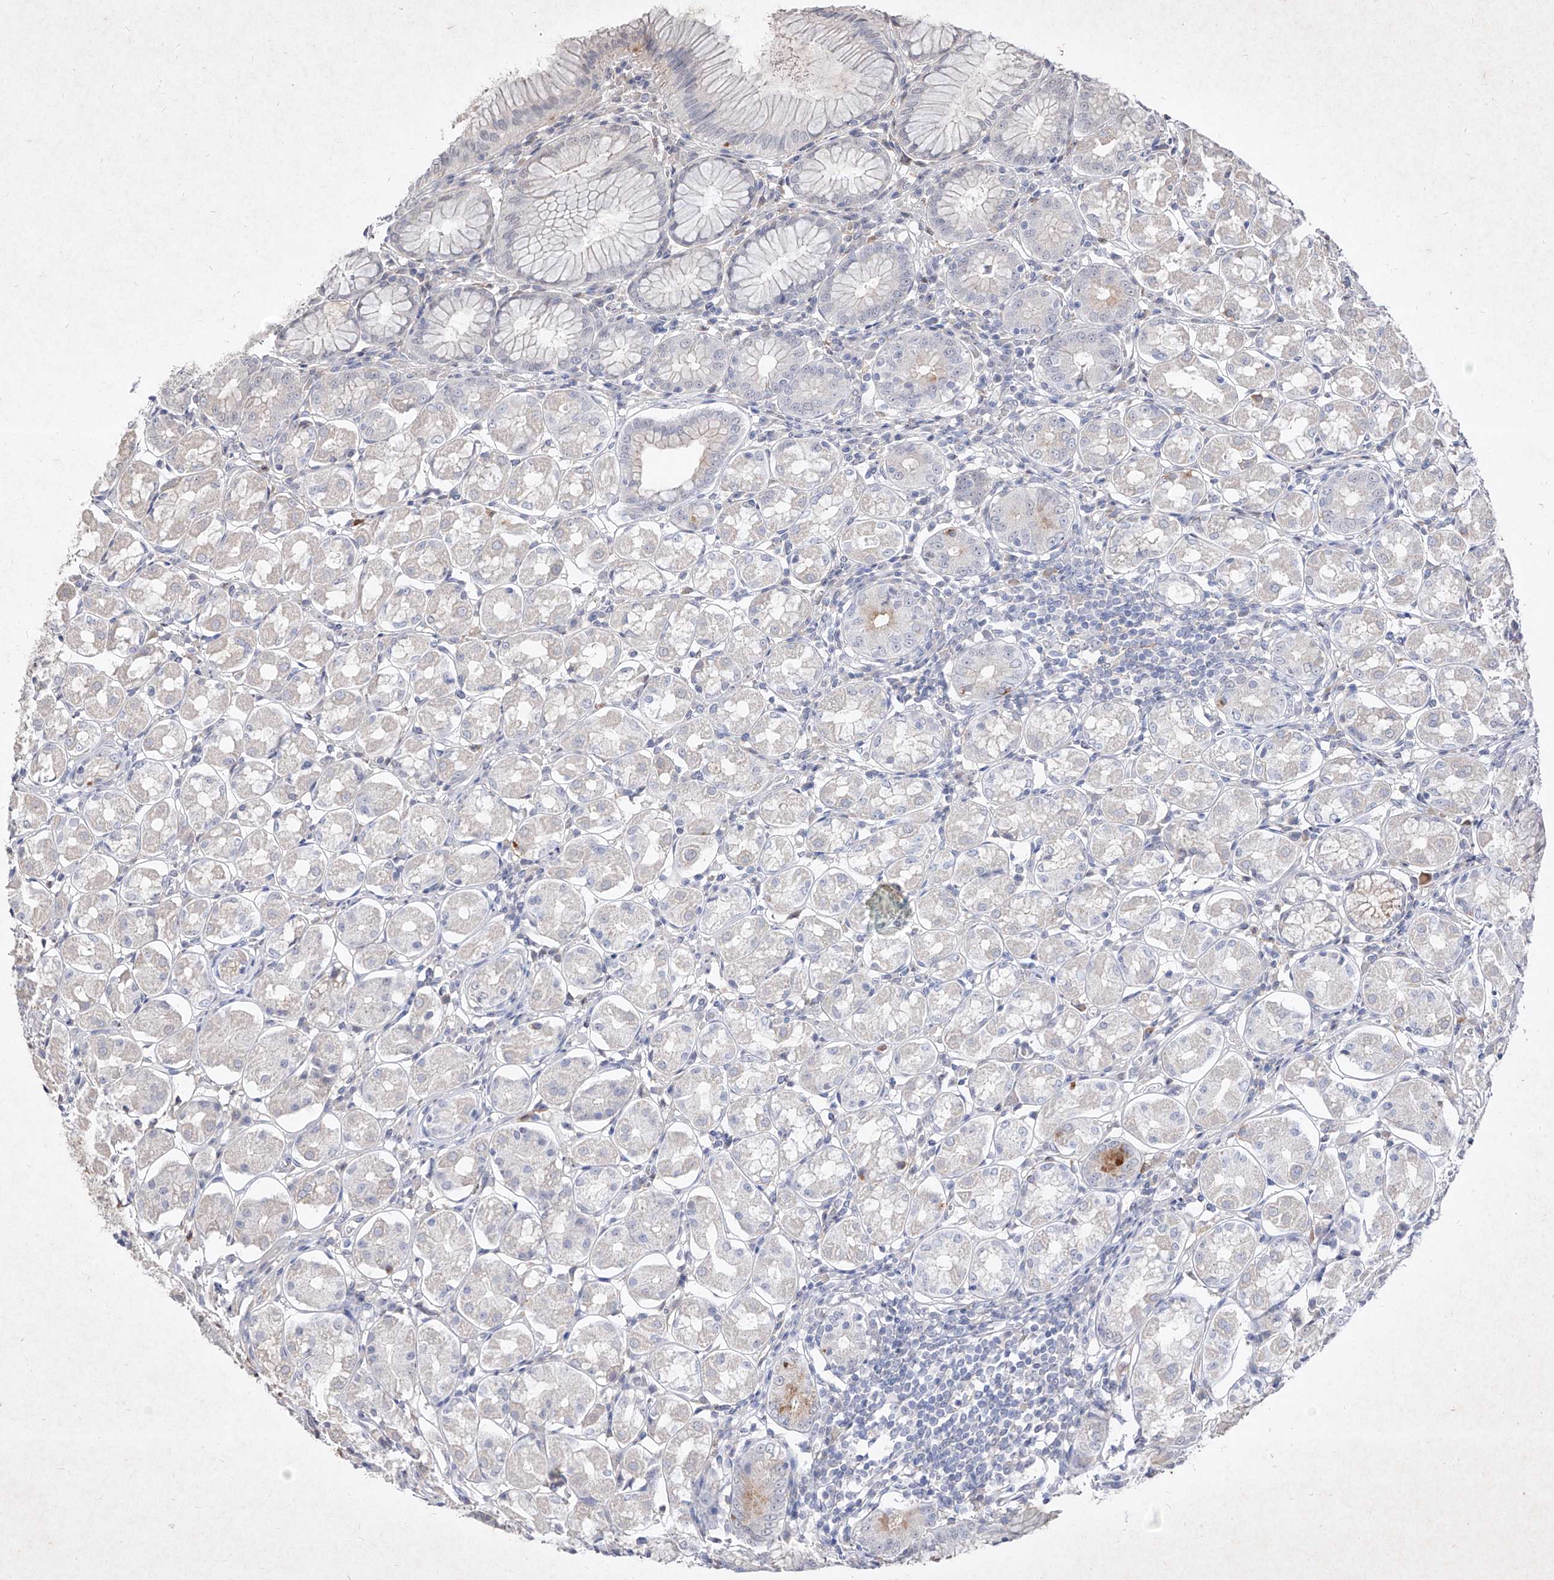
{"staining": {"intensity": "moderate", "quantity": "<25%", "location": "cytoplasmic/membranous"}, "tissue": "stomach", "cell_type": "Glandular cells", "image_type": "normal", "snomed": [{"axis": "morphology", "description": "Normal tissue, NOS"}, {"axis": "topography", "description": "Stomach, lower"}], "caption": "The micrograph shows a brown stain indicating the presence of a protein in the cytoplasmic/membranous of glandular cells in stomach. The staining was performed using DAB to visualize the protein expression in brown, while the nuclei were stained in blue with hematoxylin (Magnification: 20x).", "gene": "C4A", "patient": {"sex": "female", "age": 56}}